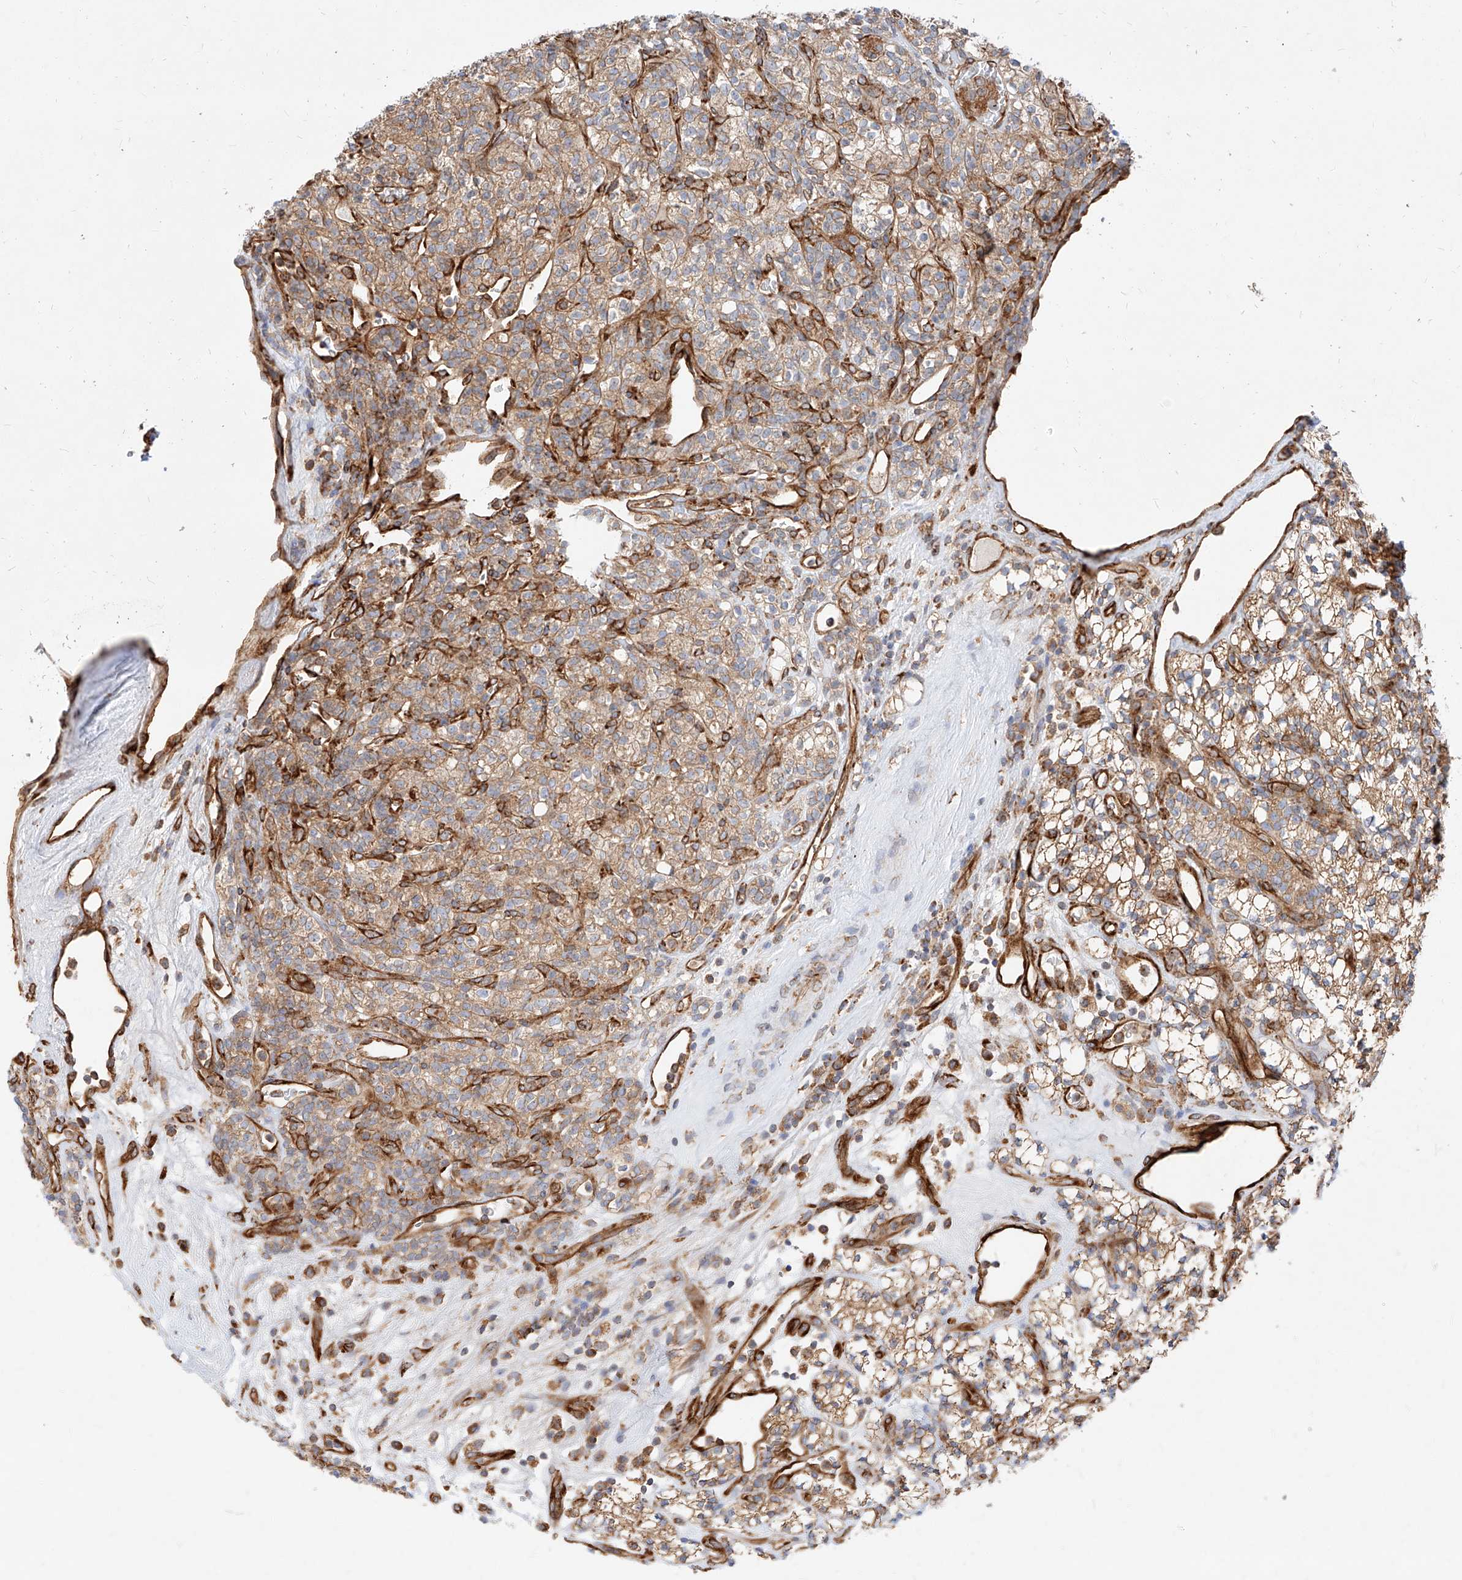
{"staining": {"intensity": "moderate", "quantity": ">75%", "location": "cytoplasmic/membranous"}, "tissue": "renal cancer", "cell_type": "Tumor cells", "image_type": "cancer", "snomed": [{"axis": "morphology", "description": "Adenocarcinoma, NOS"}, {"axis": "topography", "description": "Kidney"}], "caption": "Protein staining by IHC demonstrates moderate cytoplasmic/membranous expression in about >75% of tumor cells in renal cancer (adenocarcinoma).", "gene": "CSGALNACT2", "patient": {"sex": "male", "age": 77}}